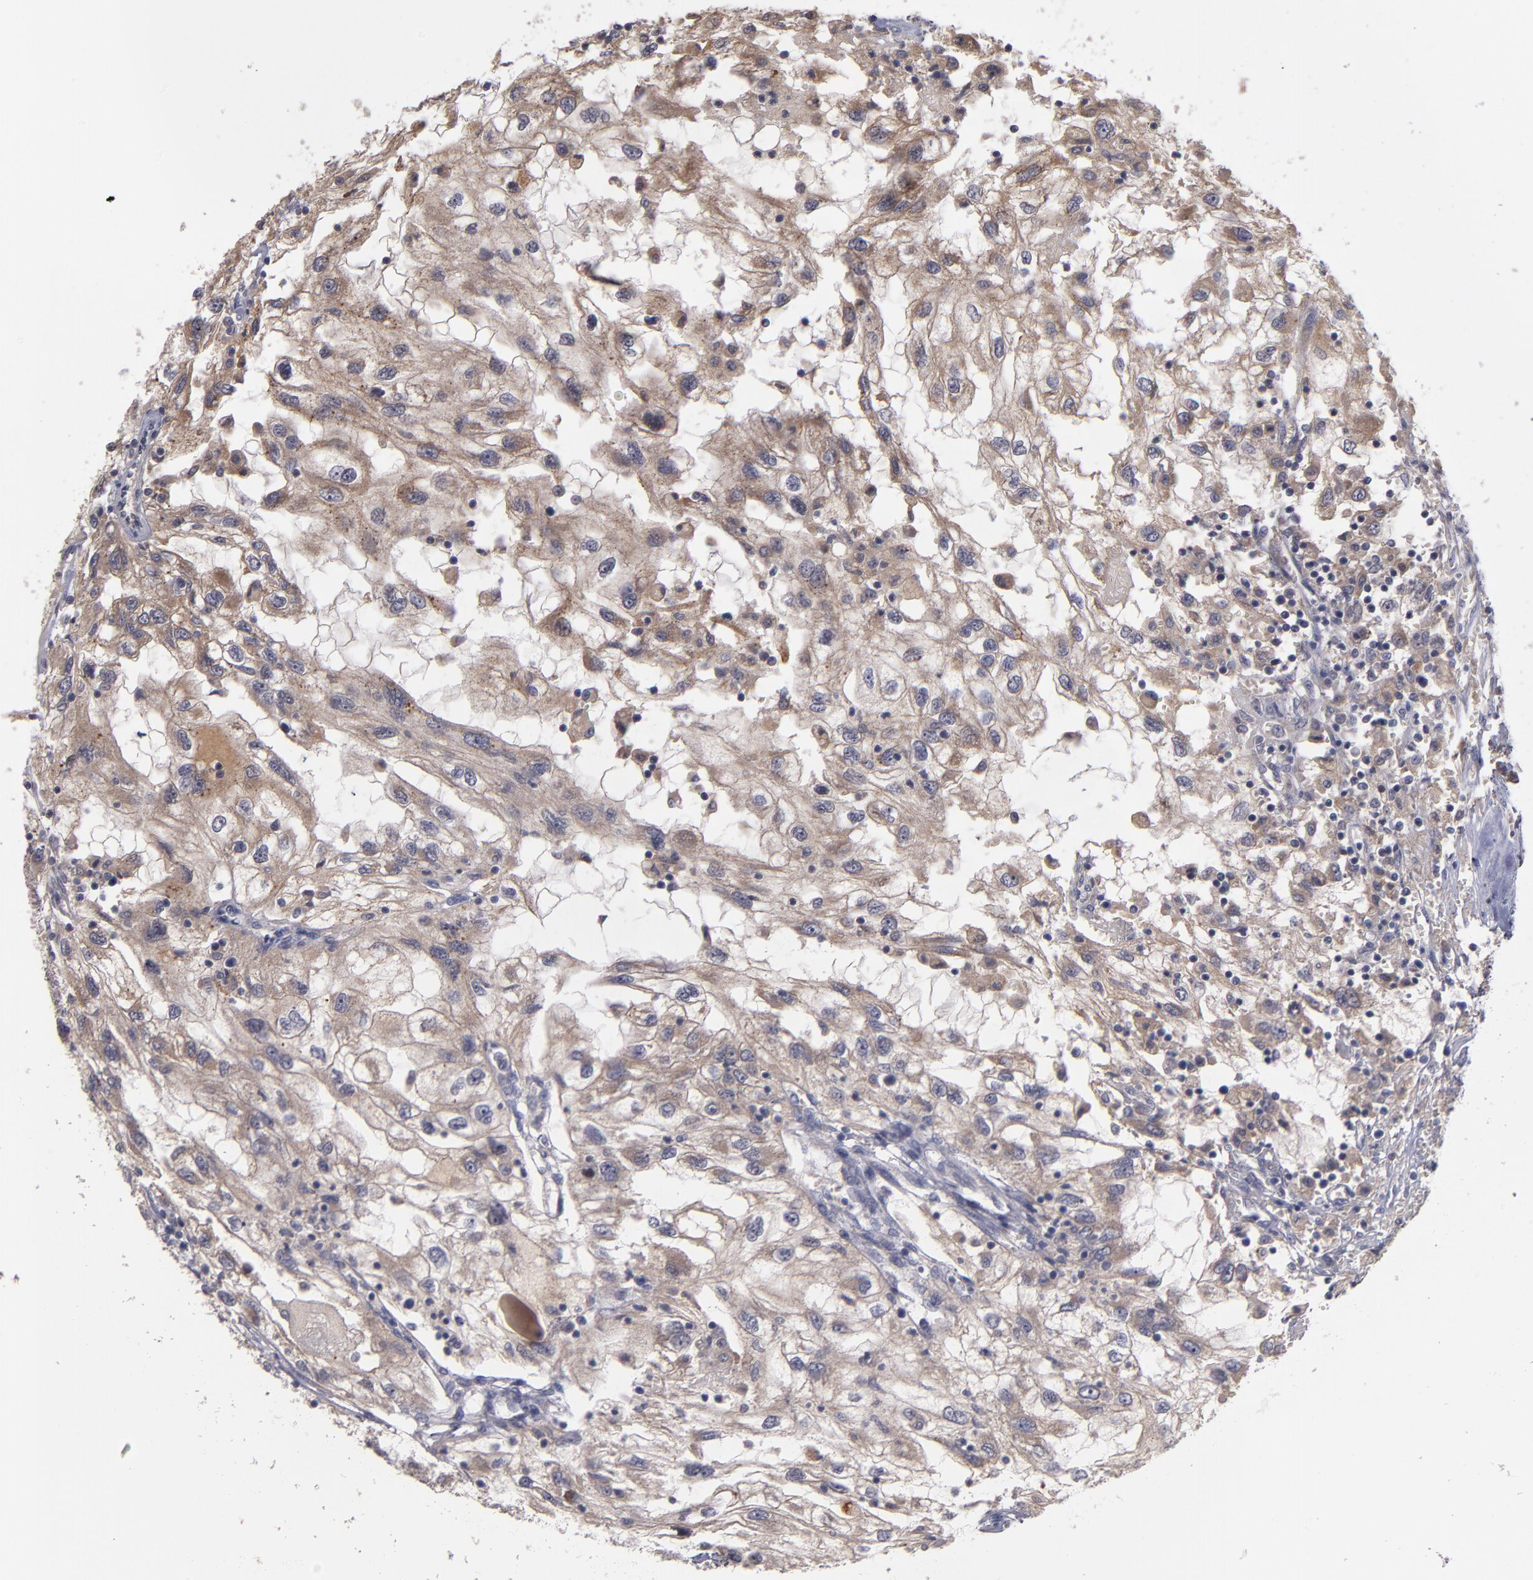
{"staining": {"intensity": "moderate", "quantity": ">75%", "location": "cytoplasmic/membranous"}, "tissue": "renal cancer", "cell_type": "Tumor cells", "image_type": "cancer", "snomed": [{"axis": "morphology", "description": "Normal tissue, NOS"}, {"axis": "morphology", "description": "Adenocarcinoma, NOS"}, {"axis": "topography", "description": "Kidney"}], "caption": "Adenocarcinoma (renal) stained with a protein marker shows moderate staining in tumor cells.", "gene": "MMP11", "patient": {"sex": "male", "age": 71}}